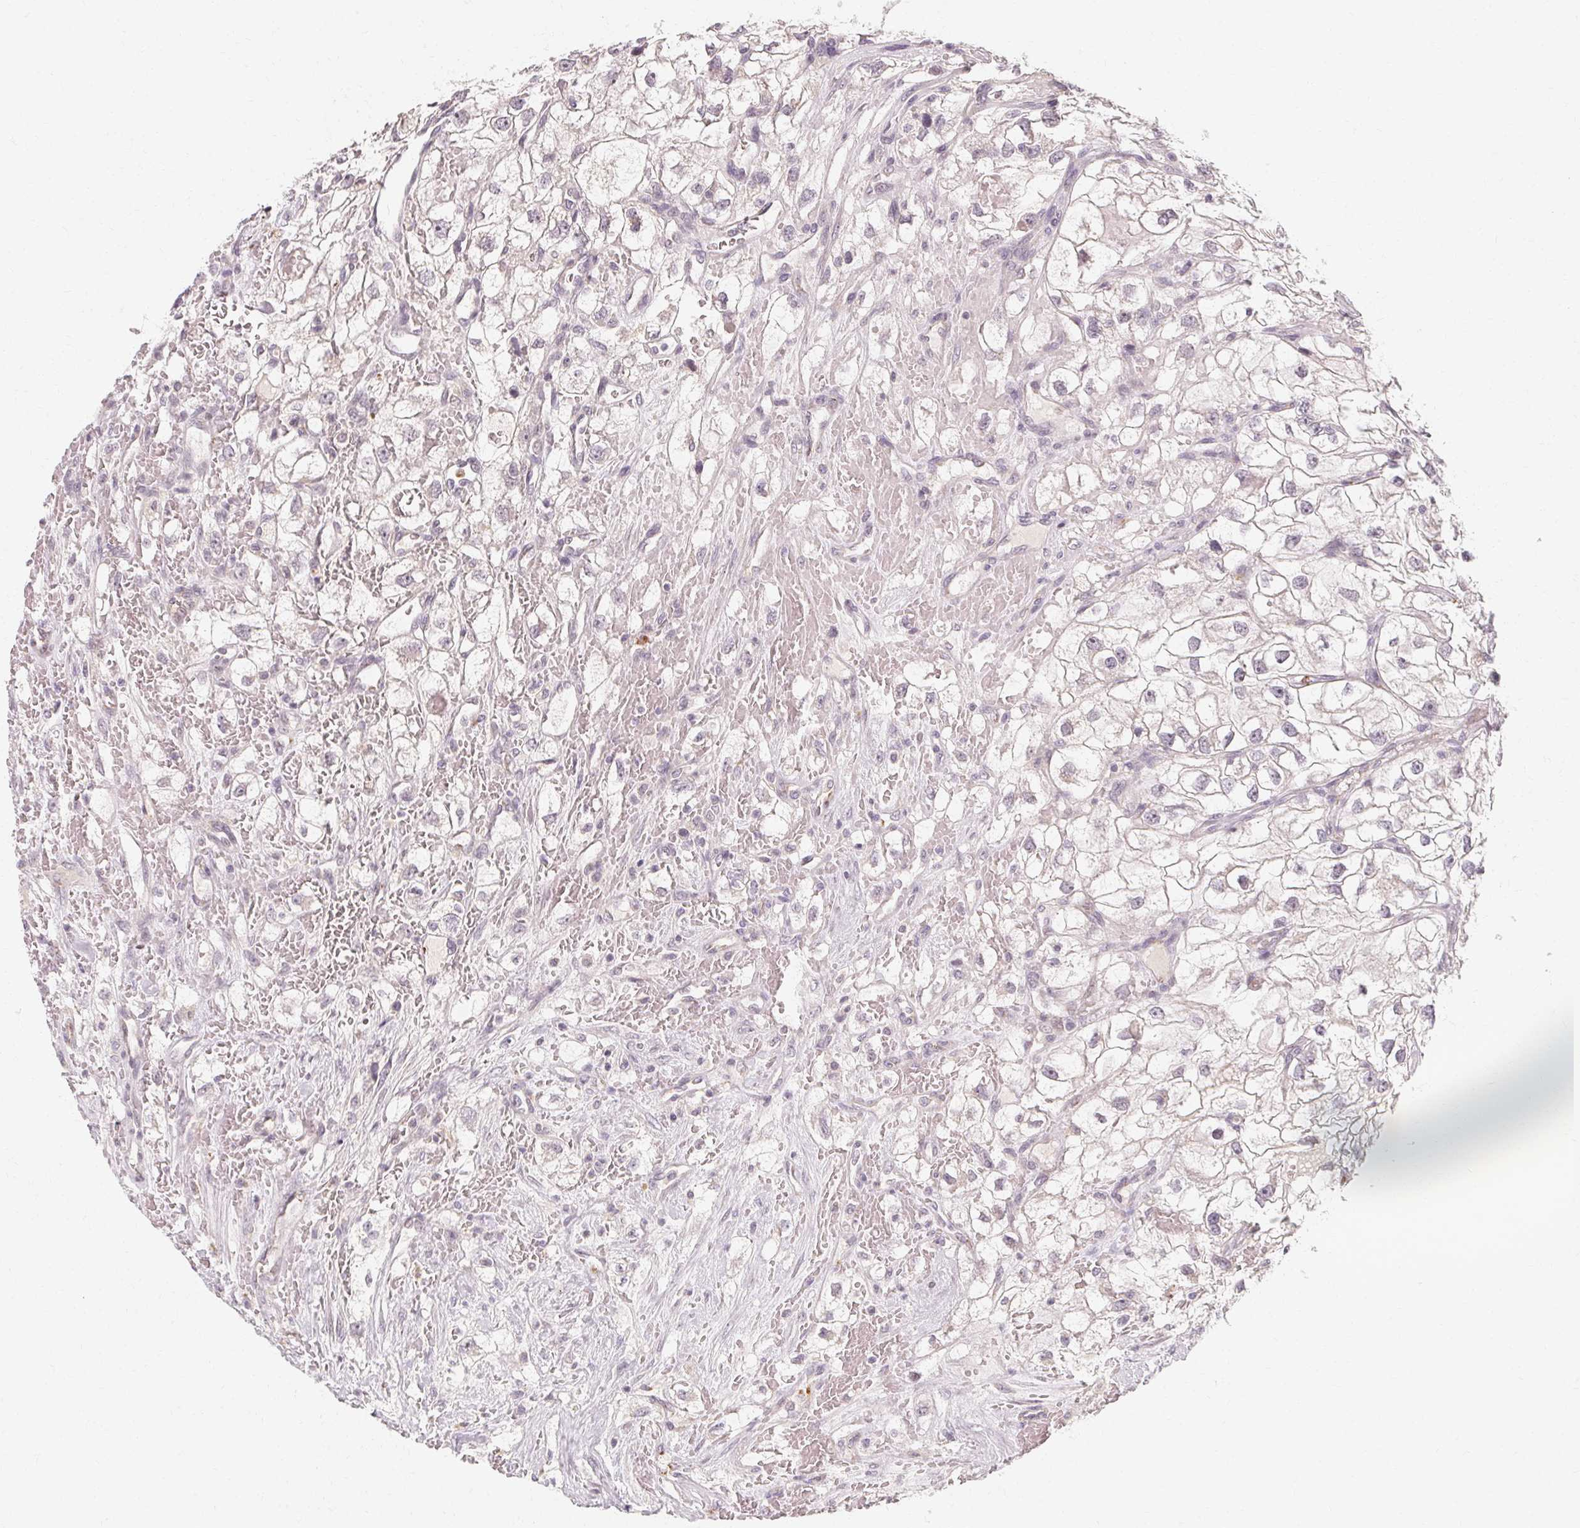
{"staining": {"intensity": "negative", "quantity": "none", "location": "none"}, "tissue": "renal cancer", "cell_type": "Tumor cells", "image_type": "cancer", "snomed": [{"axis": "morphology", "description": "Adenocarcinoma, NOS"}, {"axis": "topography", "description": "Kidney"}], "caption": "DAB immunohistochemical staining of renal adenocarcinoma displays no significant expression in tumor cells.", "gene": "CLCNKB", "patient": {"sex": "male", "age": 59}}